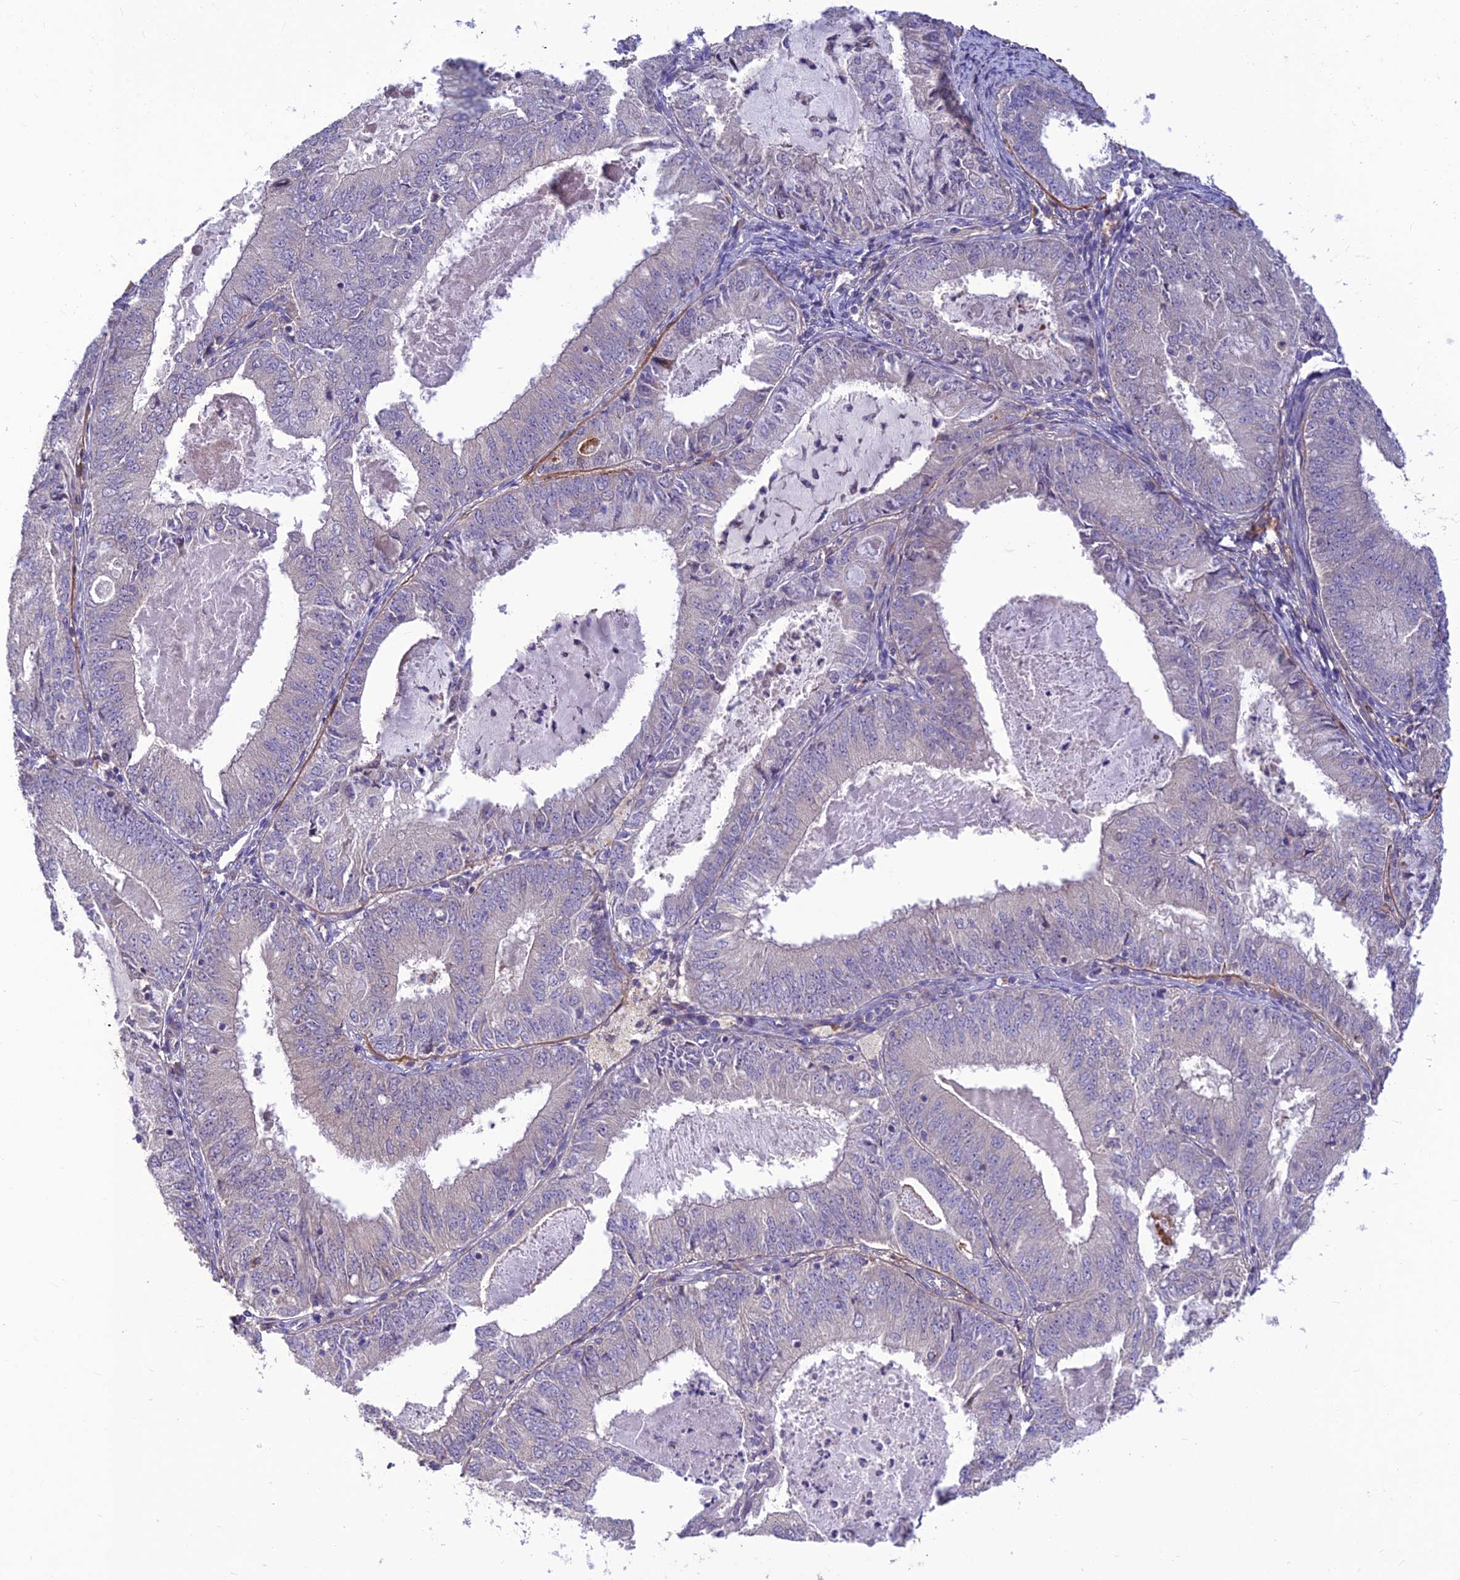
{"staining": {"intensity": "negative", "quantity": "none", "location": "none"}, "tissue": "endometrial cancer", "cell_type": "Tumor cells", "image_type": "cancer", "snomed": [{"axis": "morphology", "description": "Adenocarcinoma, NOS"}, {"axis": "topography", "description": "Endometrium"}], "caption": "Immunohistochemistry (IHC) micrograph of human adenocarcinoma (endometrial) stained for a protein (brown), which demonstrates no positivity in tumor cells.", "gene": "ST8SIA5", "patient": {"sex": "female", "age": 57}}